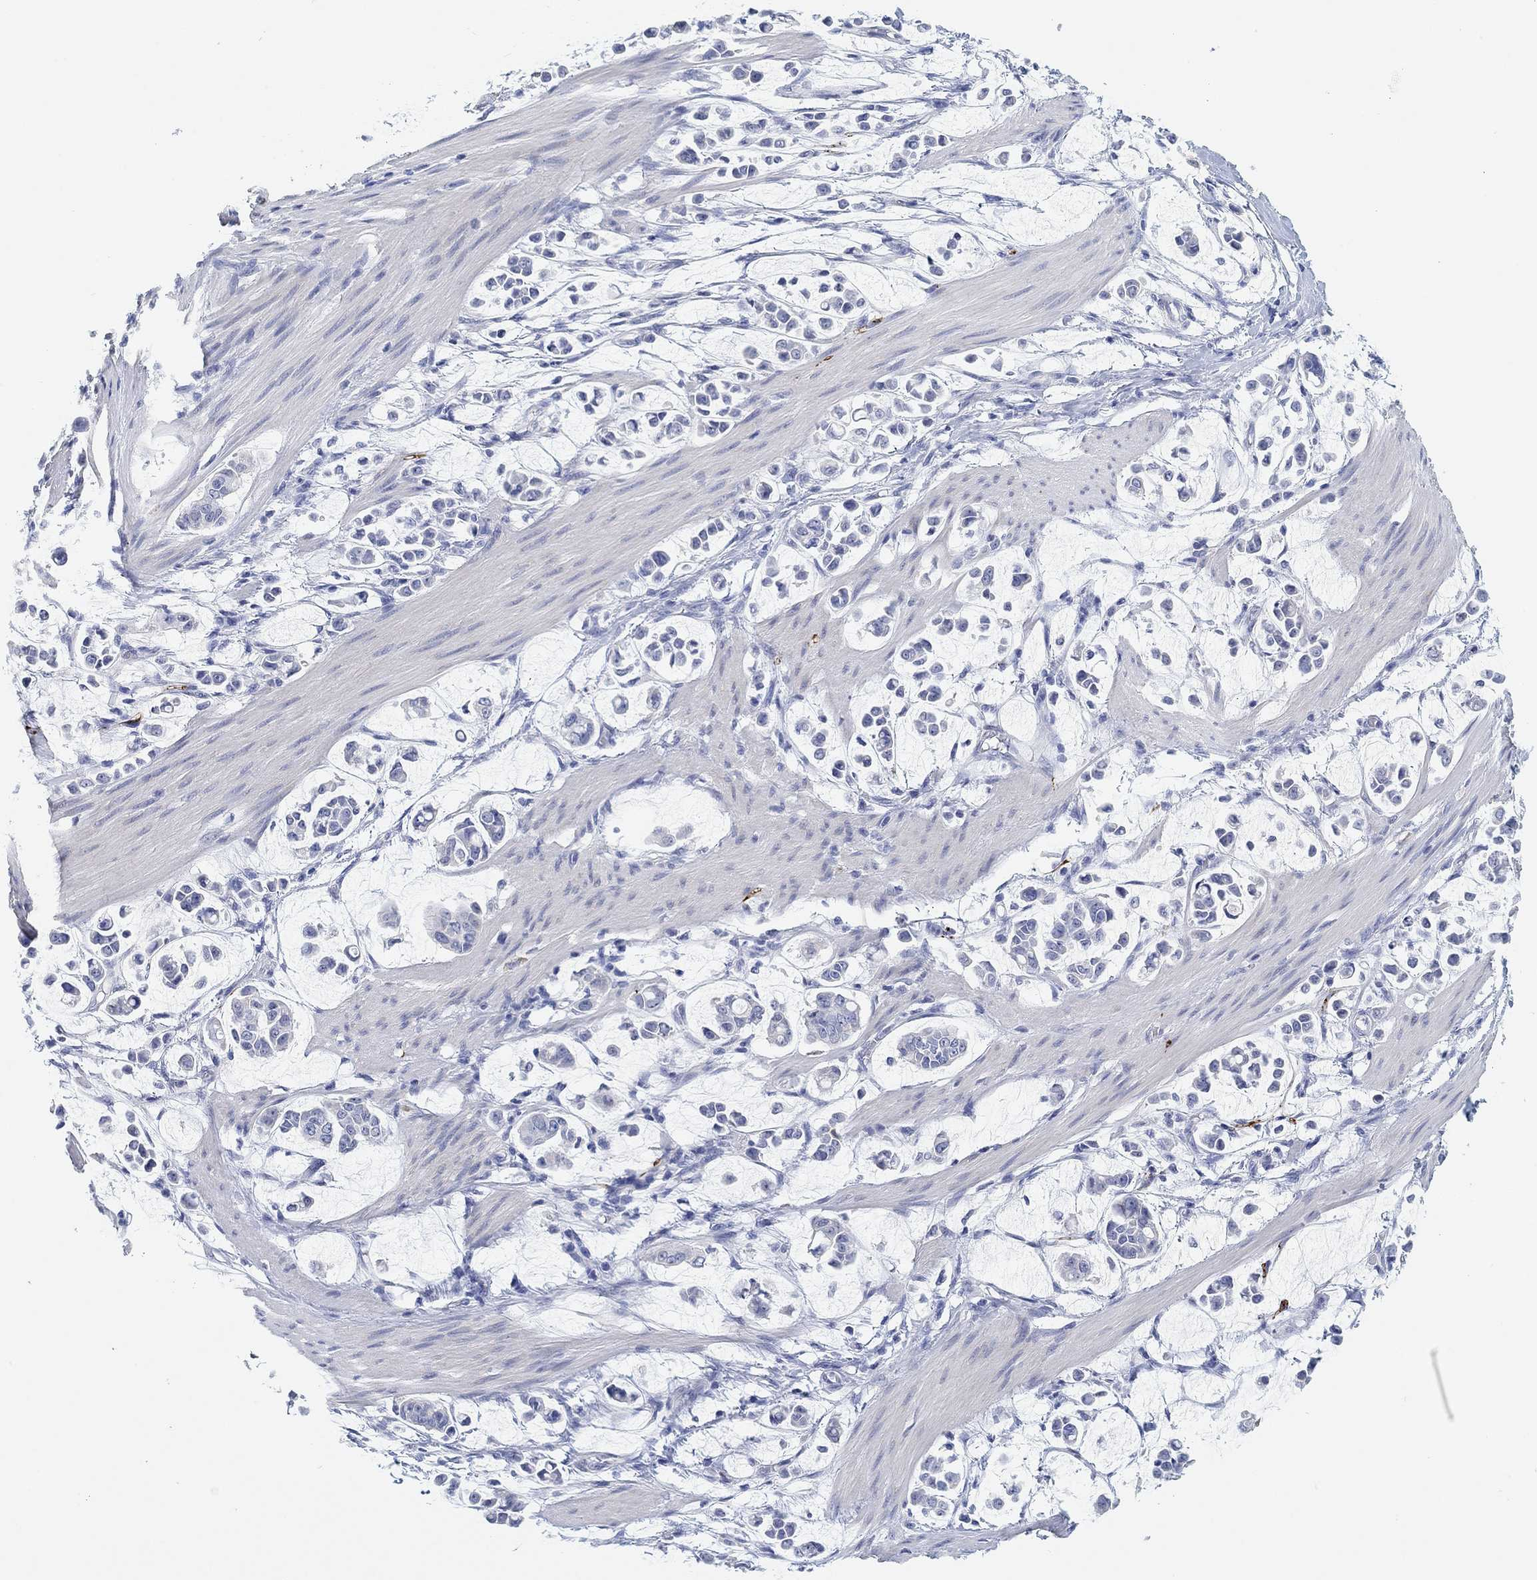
{"staining": {"intensity": "negative", "quantity": "none", "location": "none"}, "tissue": "stomach cancer", "cell_type": "Tumor cells", "image_type": "cancer", "snomed": [{"axis": "morphology", "description": "Adenocarcinoma, NOS"}, {"axis": "topography", "description": "Stomach"}], "caption": "The histopathology image reveals no staining of tumor cells in adenocarcinoma (stomach).", "gene": "VAT1L", "patient": {"sex": "male", "age": 82}}